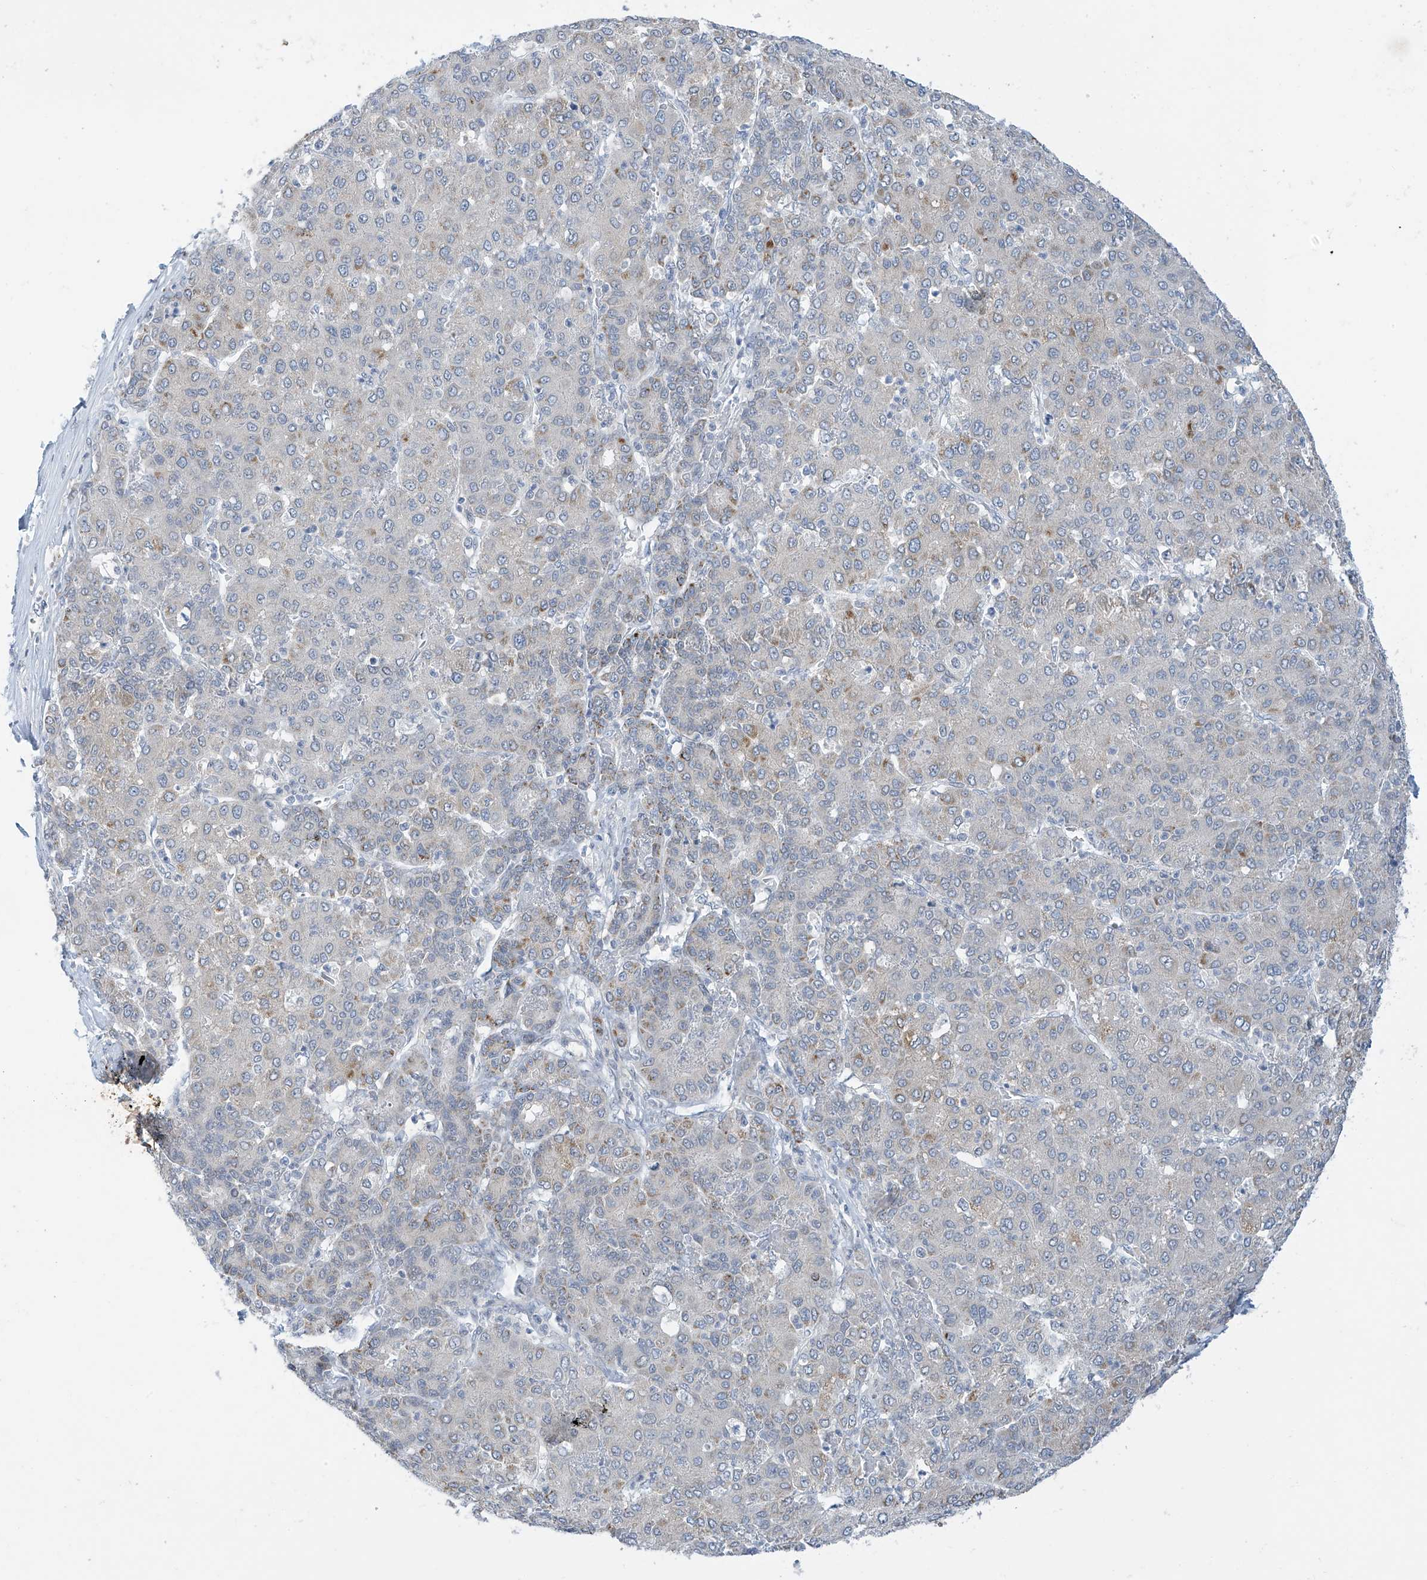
{"staining": {"intensity": "weak", "quantity": "<25%", "location": "cytoplasmic/membranous"}, "tissue": "liver cancer", "cell_type": "Tumor cells", "image_type": "cancer", "snomed": [{"axis": "morphology", "description": "Carcinoma, Hepatocellular, NOS"}, {"axis": "topography", "description": "Liver"}], "caption": "Tumor cells show no significant protein positivity in liver cancer.", "gene": "APLF", "patient": {"sex": "male", "age": 65}}